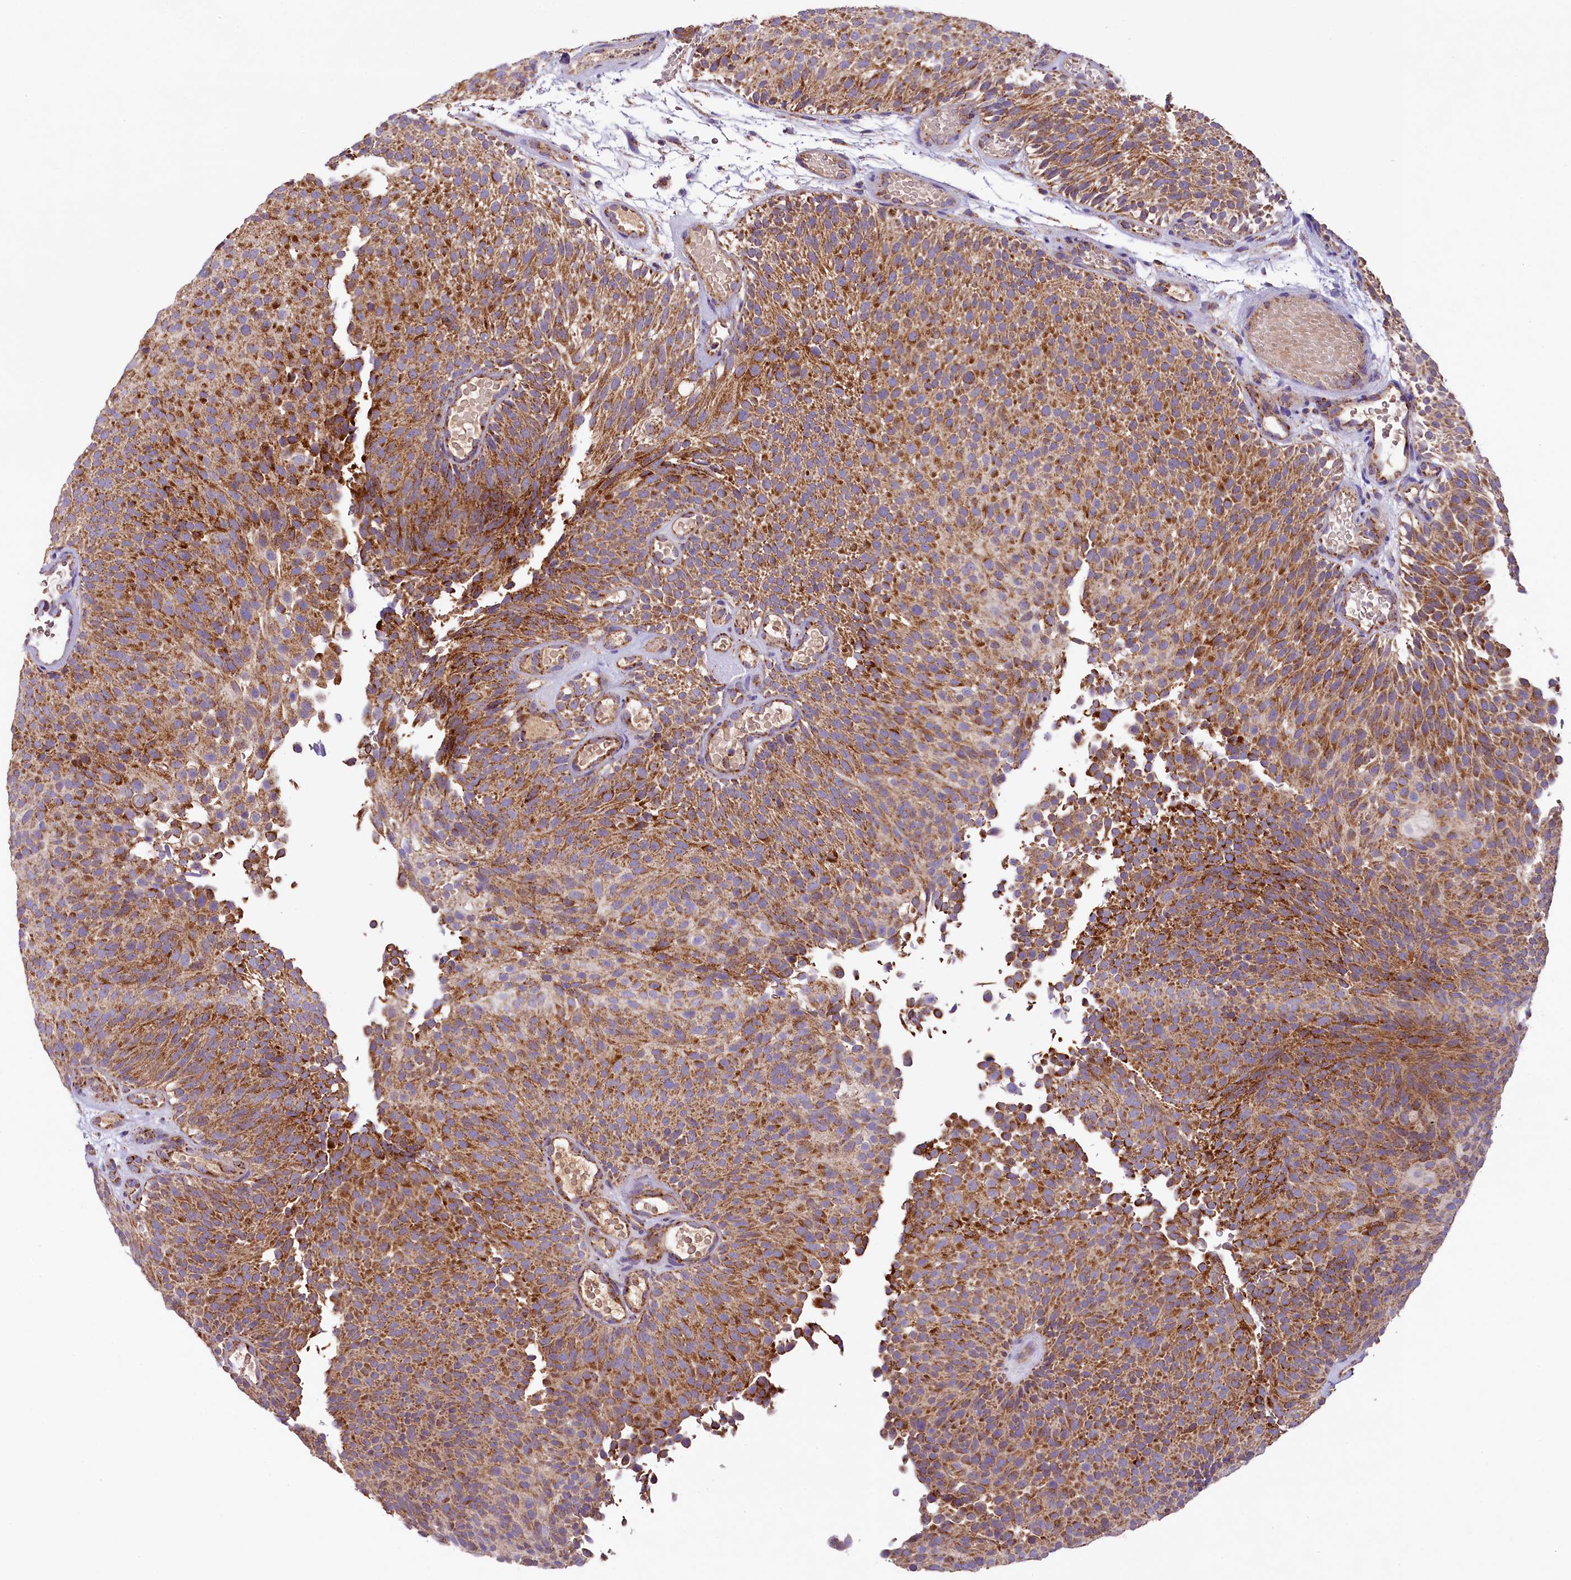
{"staining": {"intensity": "moderate", "quantity": ">75%", "location": "cytoplasmic/membranous"}, "tissue": "urothelial cancer", "cell_type": "Tumor cells", "image_type": "cancer", "snomed": [{"axis": "morphology", "description": "Urothelial carcinoma, Low grade"}, {"axis": "topography", "description": "Urinary bladder"}], "caption": "Protein staining demonstrates moderate cytoplasmic/membranous staining in approximately >75% of tumor cells in urothelial carcinoma (low-grade).", "gene": "PMPCB", "patient": {"sex": "male", "age": 78}}